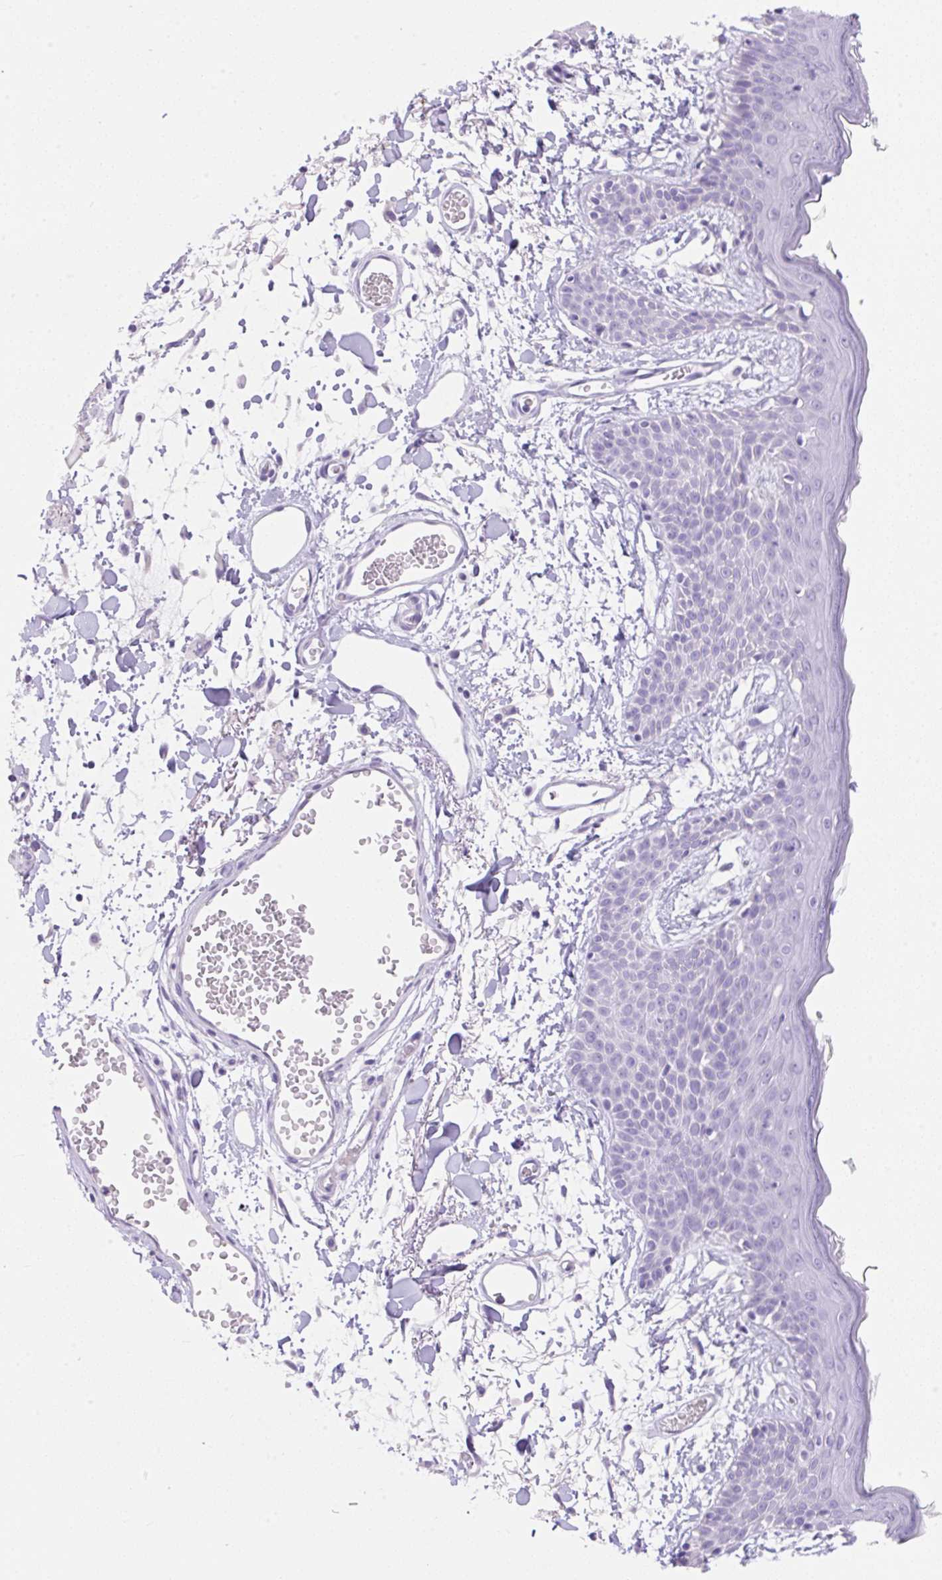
{"staining": {"intensity": "negative", "quantity": "none", "location": "none"}, "tissue": "skin", "cell_type": "Fibroblasts", "image_type": "normal", "snomed": [{"axis": "morphology", "description": "Normal tissue, NOS"}, {"axis": "topography", "description": "Skin"}], "caption": "There is no significant staining in fibroblasts of skin. (Stains: DAB (3,3'-diaminobenzidine) IHC with hematoxylin counter stain, Microscopy: brightfield microscopy at high magnification).", "gene": "HCRTR2", "patient": {"sex": "male", "age": 79}}